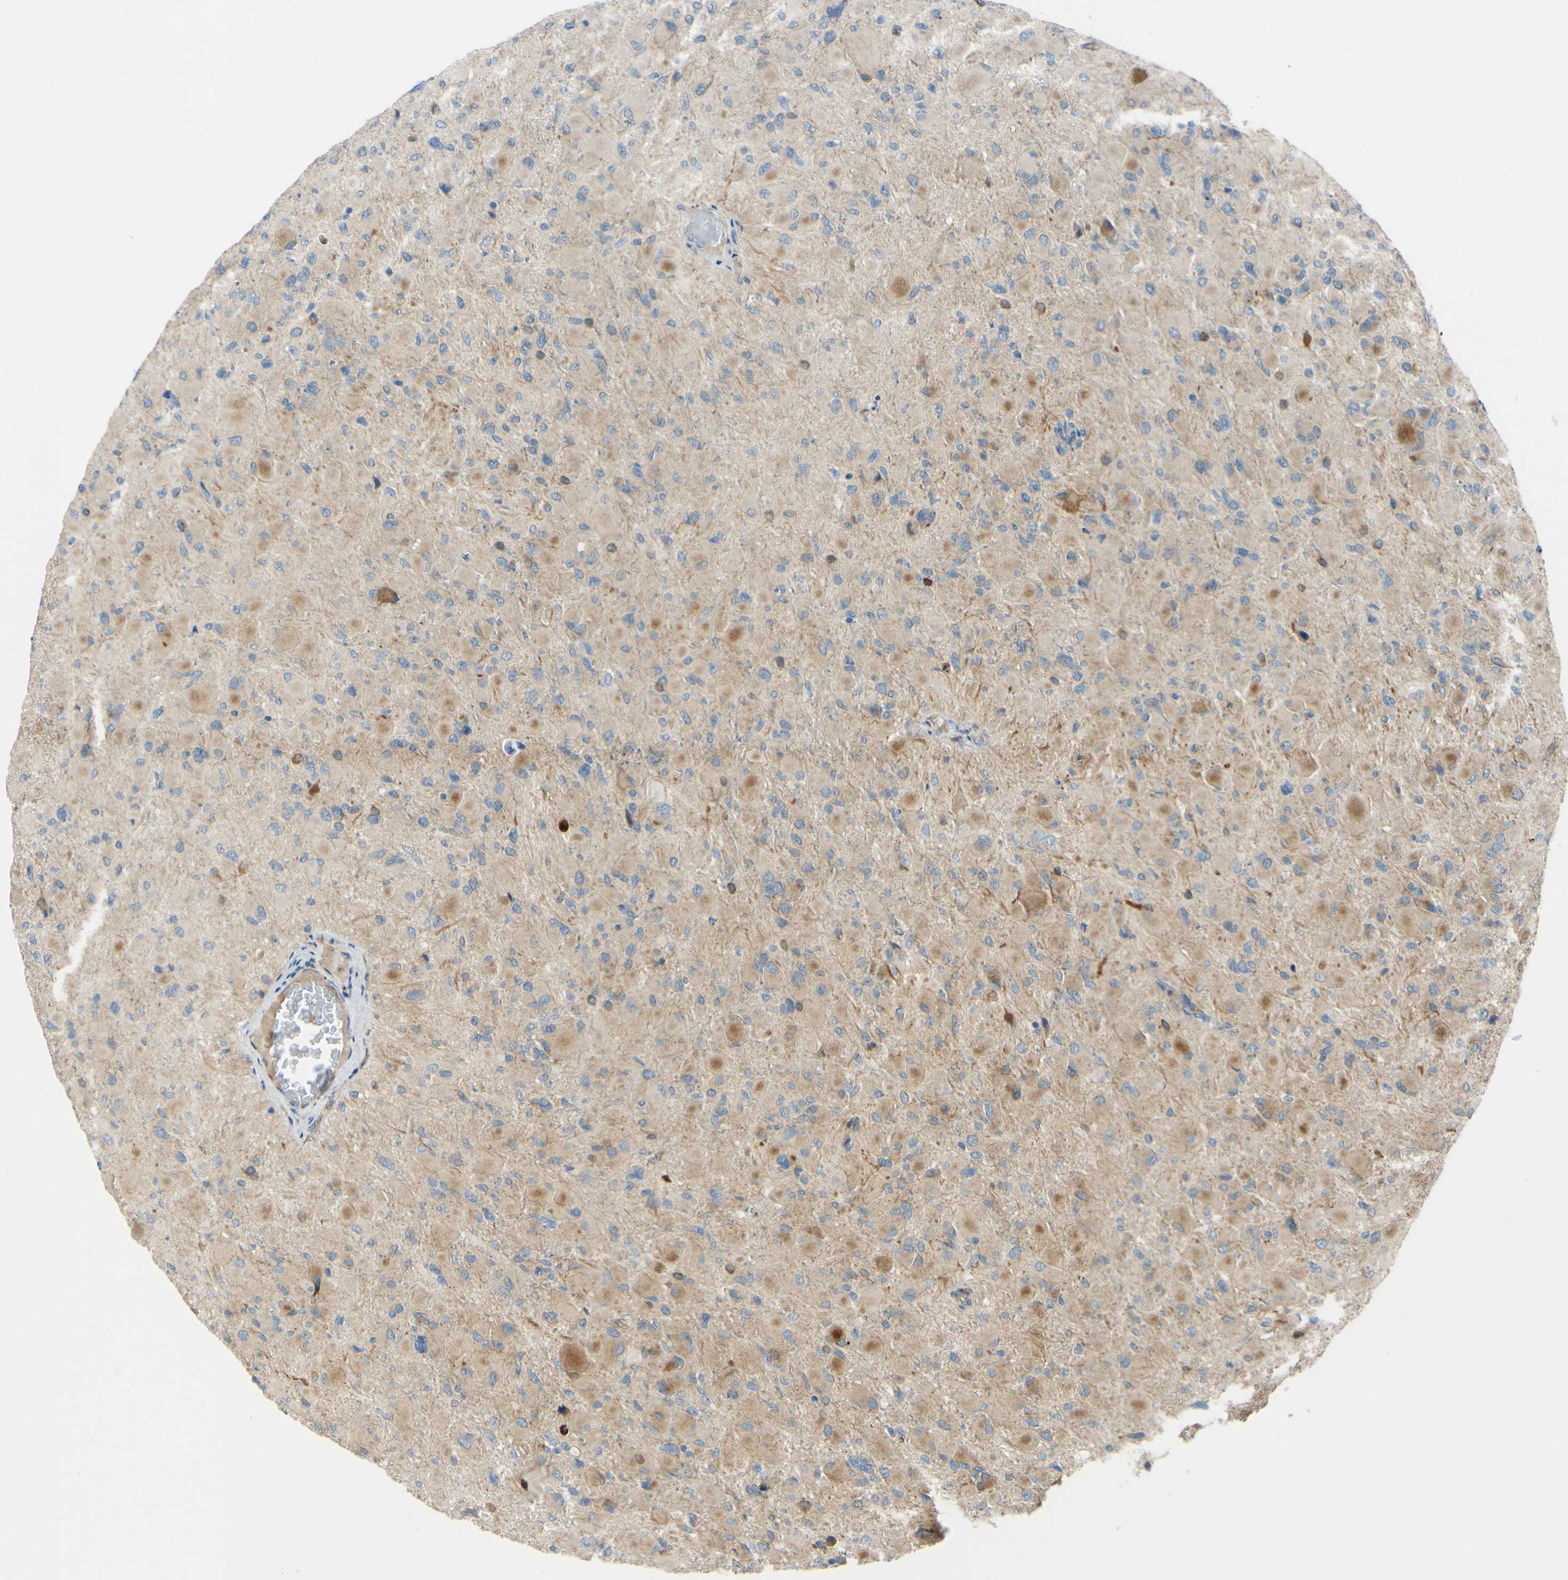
{"staining": {"intensity": "weak", "quantity": ">75%", "location": "cytoplasmic/membranous"}, "tissue": "glioma", "cell_type": "Tumor cells", "image_type": "cancer", "snomed": [{"axis": "morphology", "description": "Glioma, malignant, High grade"}, {"axis": "topography", "description": "Cerebral cortex"}], "caption": "This histopathology image displays malignant glioma (high-grade) stained with immunohistochemistry (IHC) to label a protein in brown. The cytoplasmic/membranous of tumor cells show weak positivity for the protein. Nuclei are counter-stained blue.", "gene": "ARHGAP1", "patient": {"sex": "female", "age": 36}}